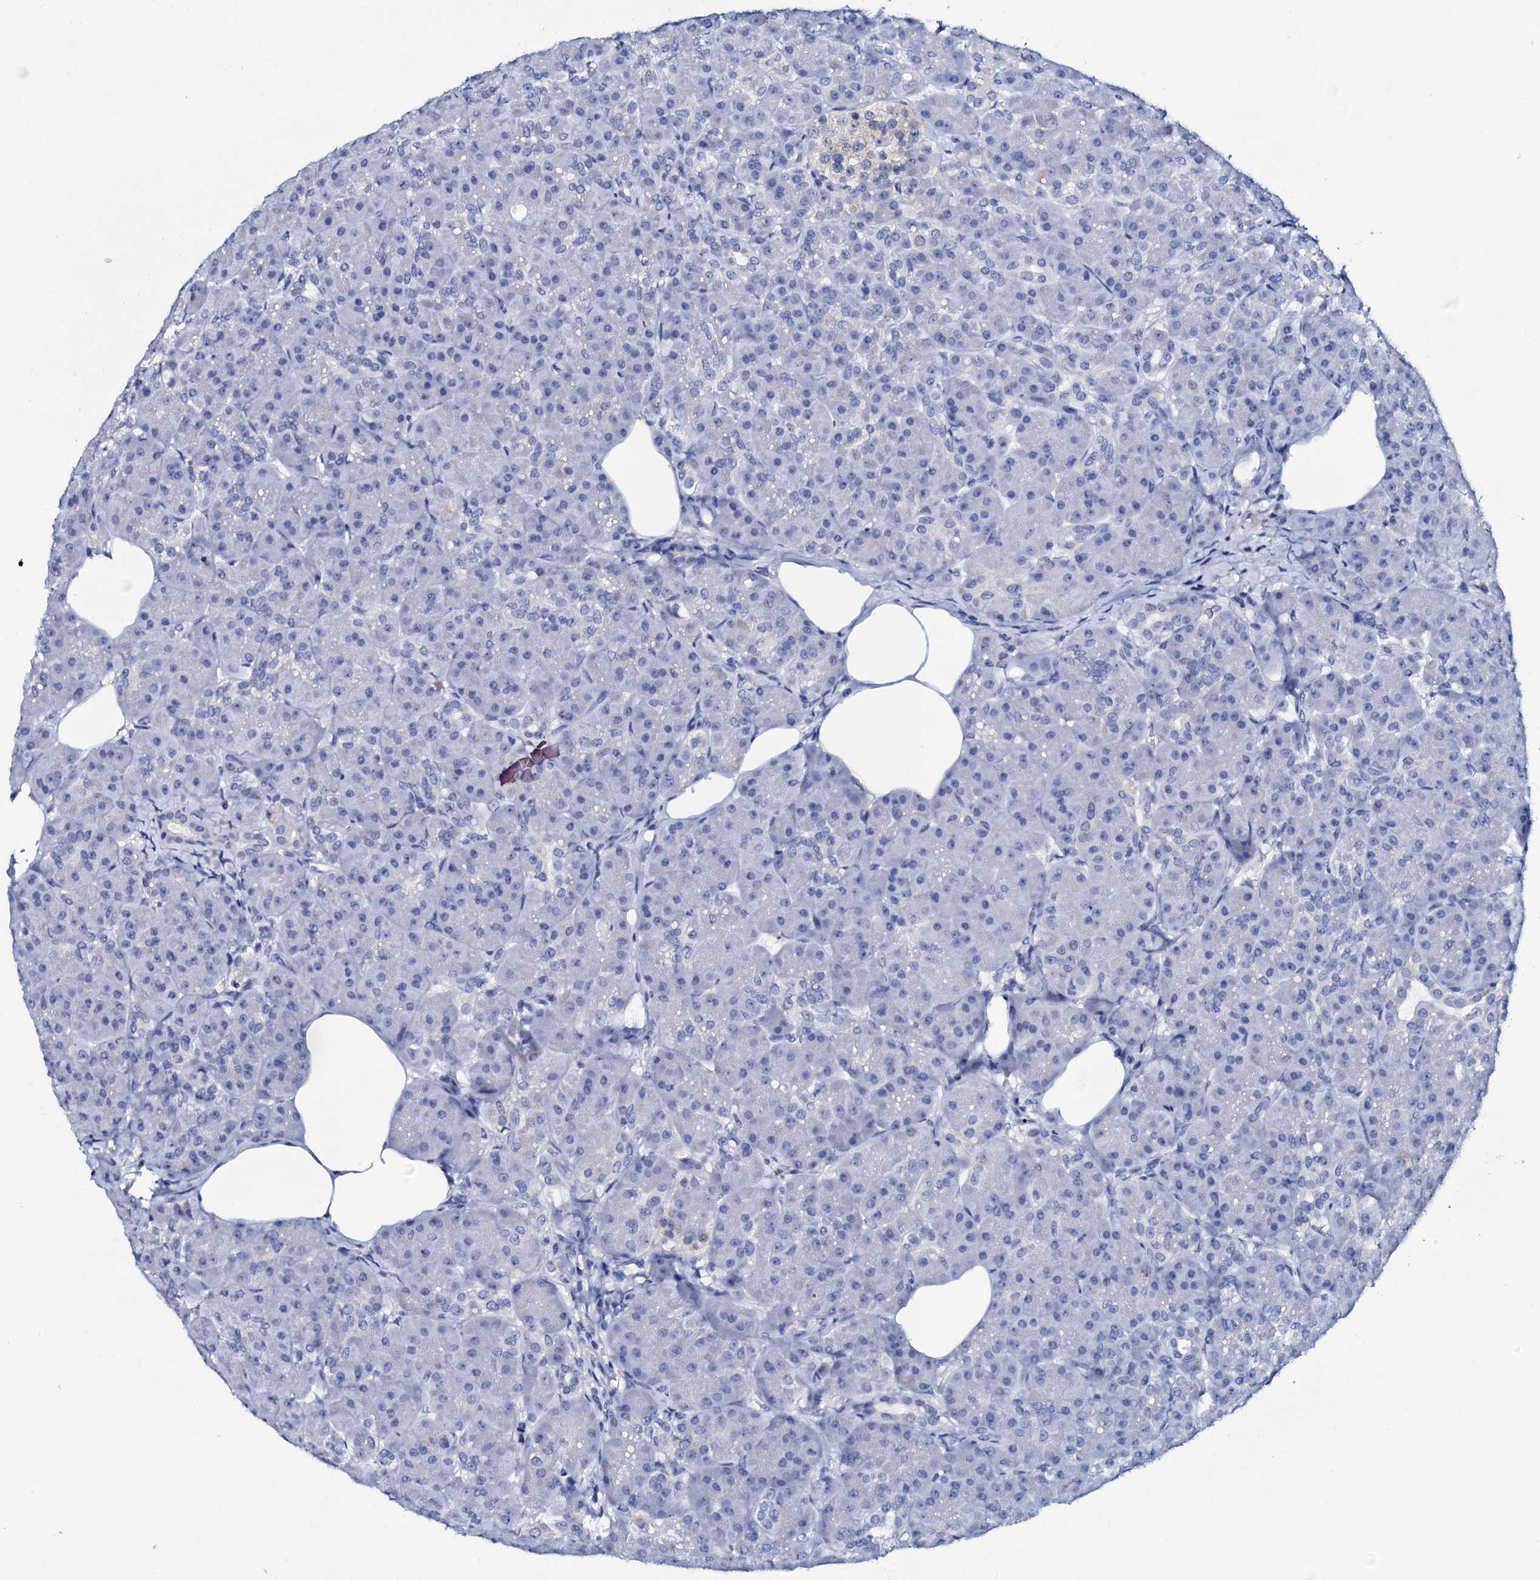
{"staining": {"intensity": "negative", "quantity": "none", "location": "none"}, "tissue": "pancreas", "cell_type": "Exocrine glandular cells", "image_type": "normal", "snomed": [{"axis": "morphology", "description": "Normal tissue, NOS"}, {"axis": "topography", "description": "Pancreas"}], "caption": "Immunohistochemistry (IHC) of normal human pancreas shows no positivity in exocrine glandular cells. (DAB (3,3'-diaminobenzidine) IHC with hematoxylin counter stain).", "gene": "FBXL16", "patient": {"sex": "male", "age": 63}}